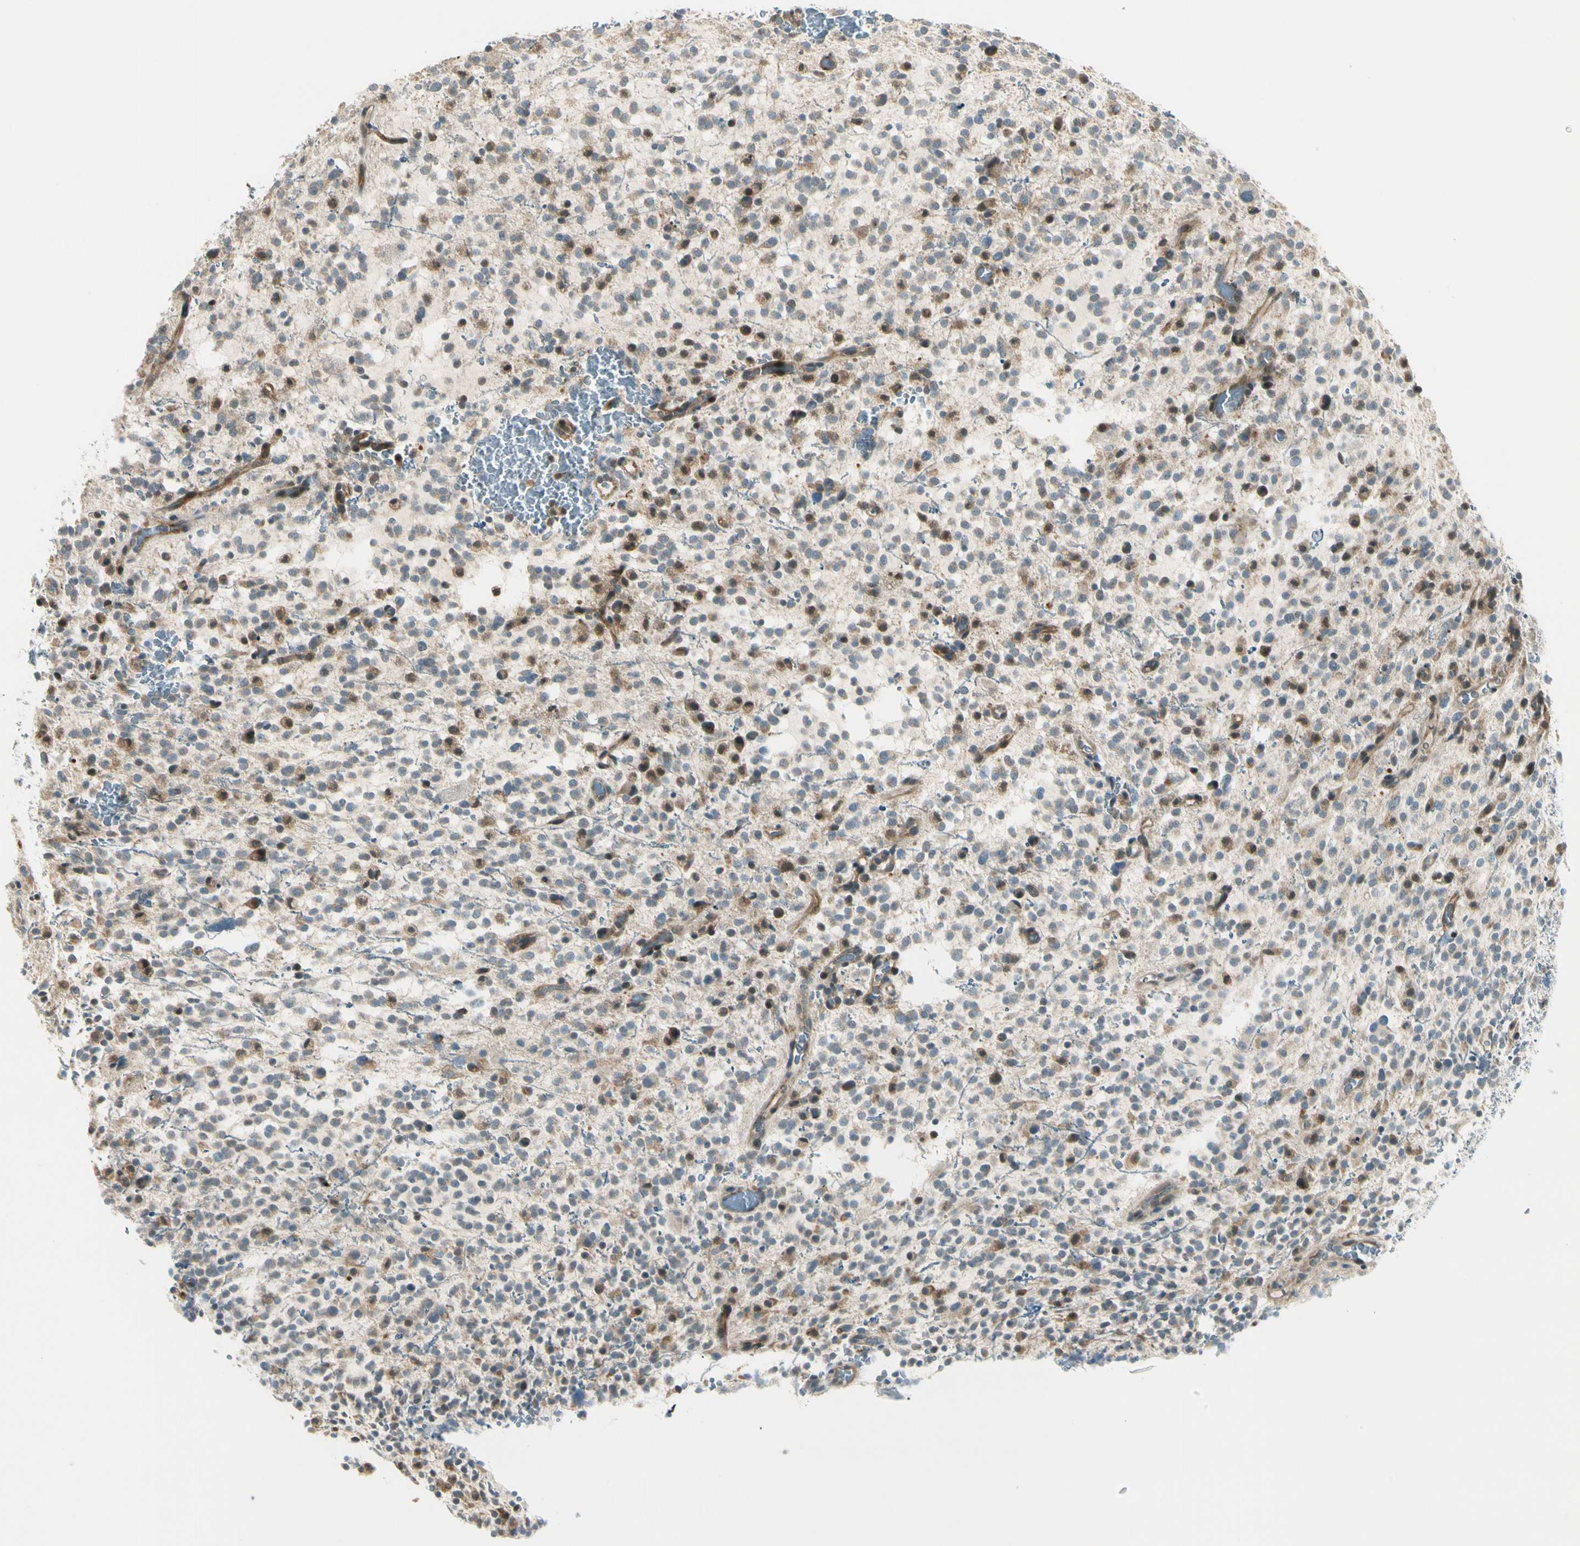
{"staining": {"intensity": "moderate", "quantity": "25%-75%", "location": "cytoplasmic/membranous"}, "tissue": "glioma", "cell_type": "Tumor cells", "image_type": "cancer", "snomed": [{"axis": "morphology", "description": "Glioma, malignant, High grade"}, {"axis": "topography", "description": "Brain"}], "caption": "Human glioma stained with a brown dye exhibits moderate cytoplasmic/membranous positive positivity in about 25%-75% of tumor cells.", "gene": "SVBP", "patient": {"sex": "male", "age": 48}}